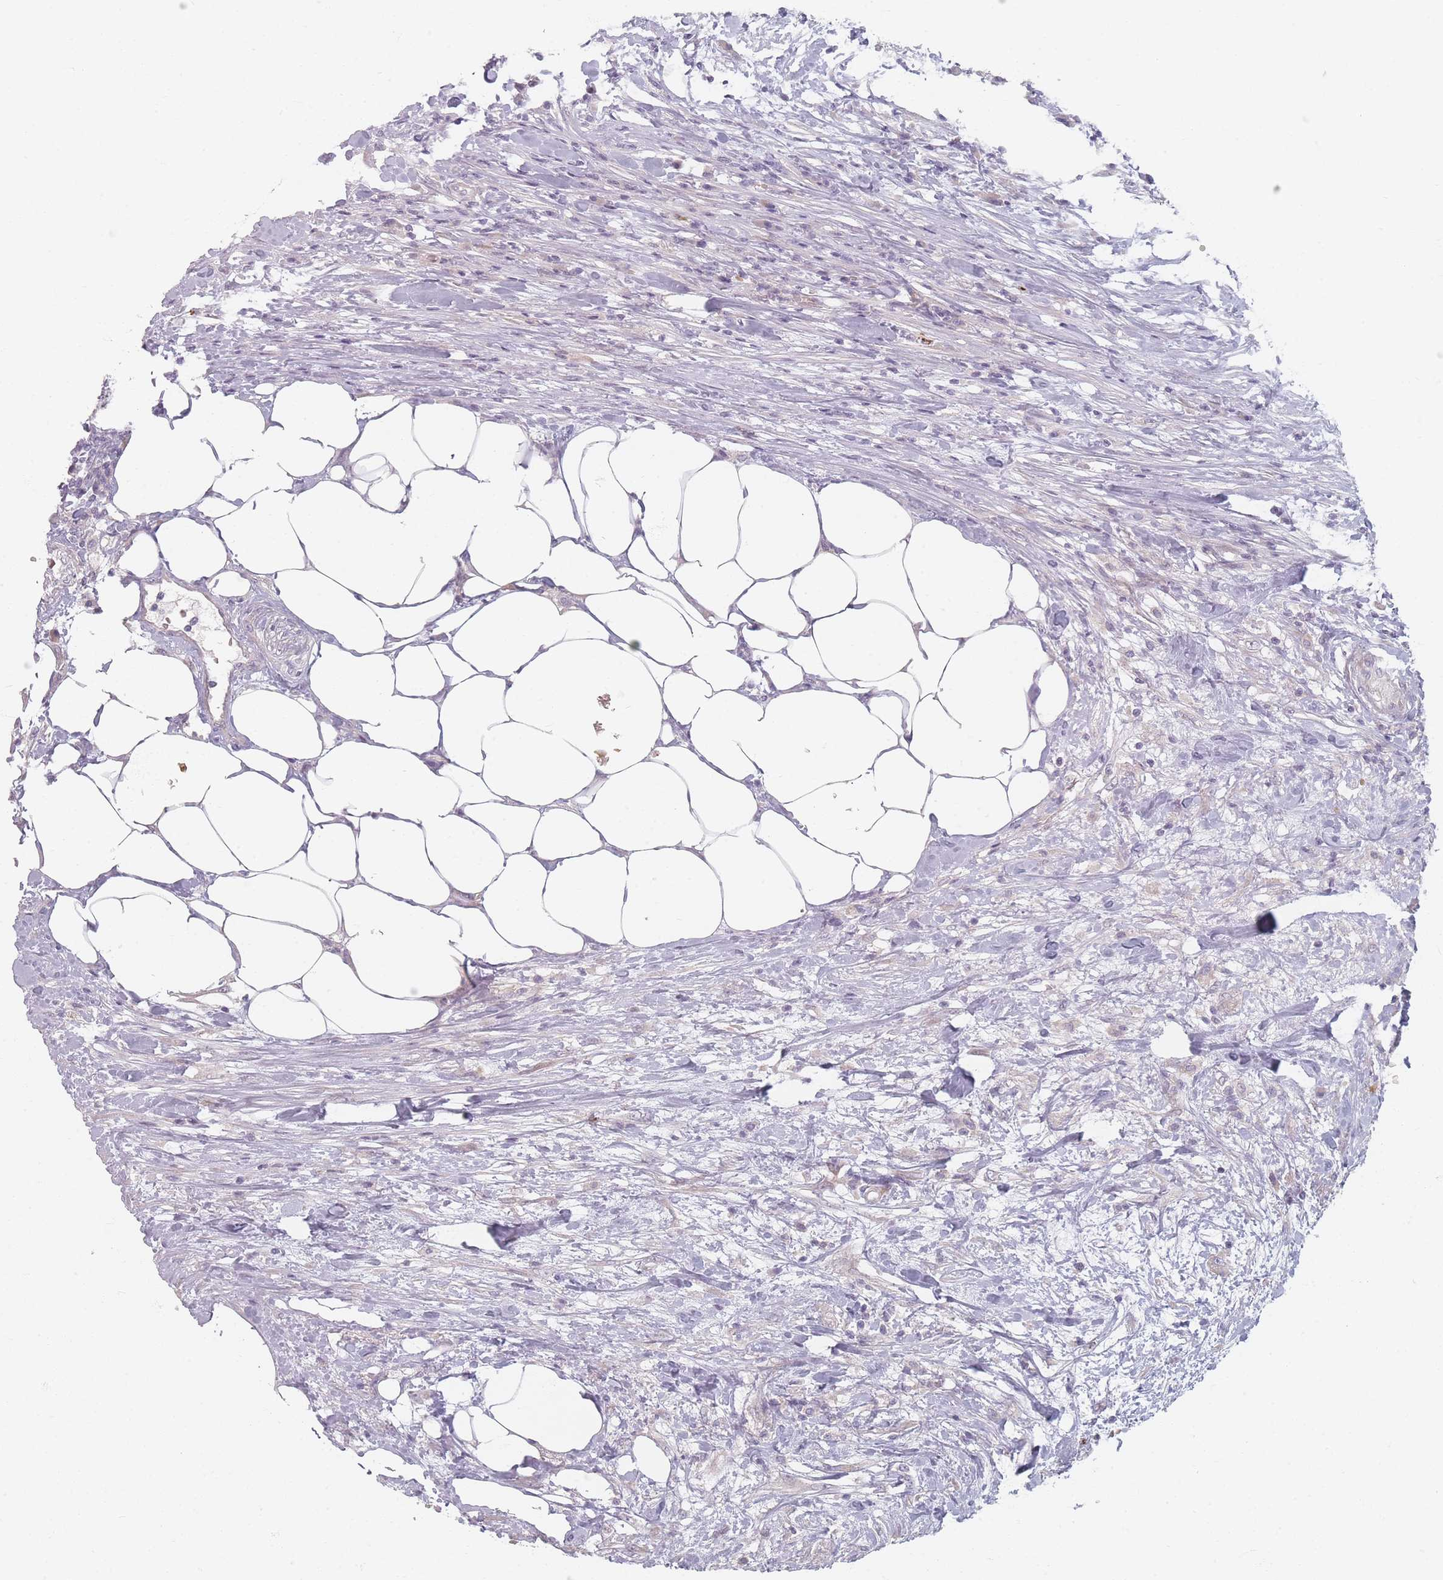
{"staining": {"intensity": "negative", "quantity": "none", "location": "none"}, "tissue": "urothelial cancer", "cell_type": "Tumor cells", "image_type": "cancer", "snomed": [{"axis": "morphology", "description": "Urothelial carcinoma, High grade"}, {"axis": "topography", "description": "Urinary bladder"}], "caption": "The micrograph displays no significant staining in tumor cells of urothelial carcinoma (high-grade).", "gene": "TMOD1", "patient": {"sex": "male", "age": 61}}